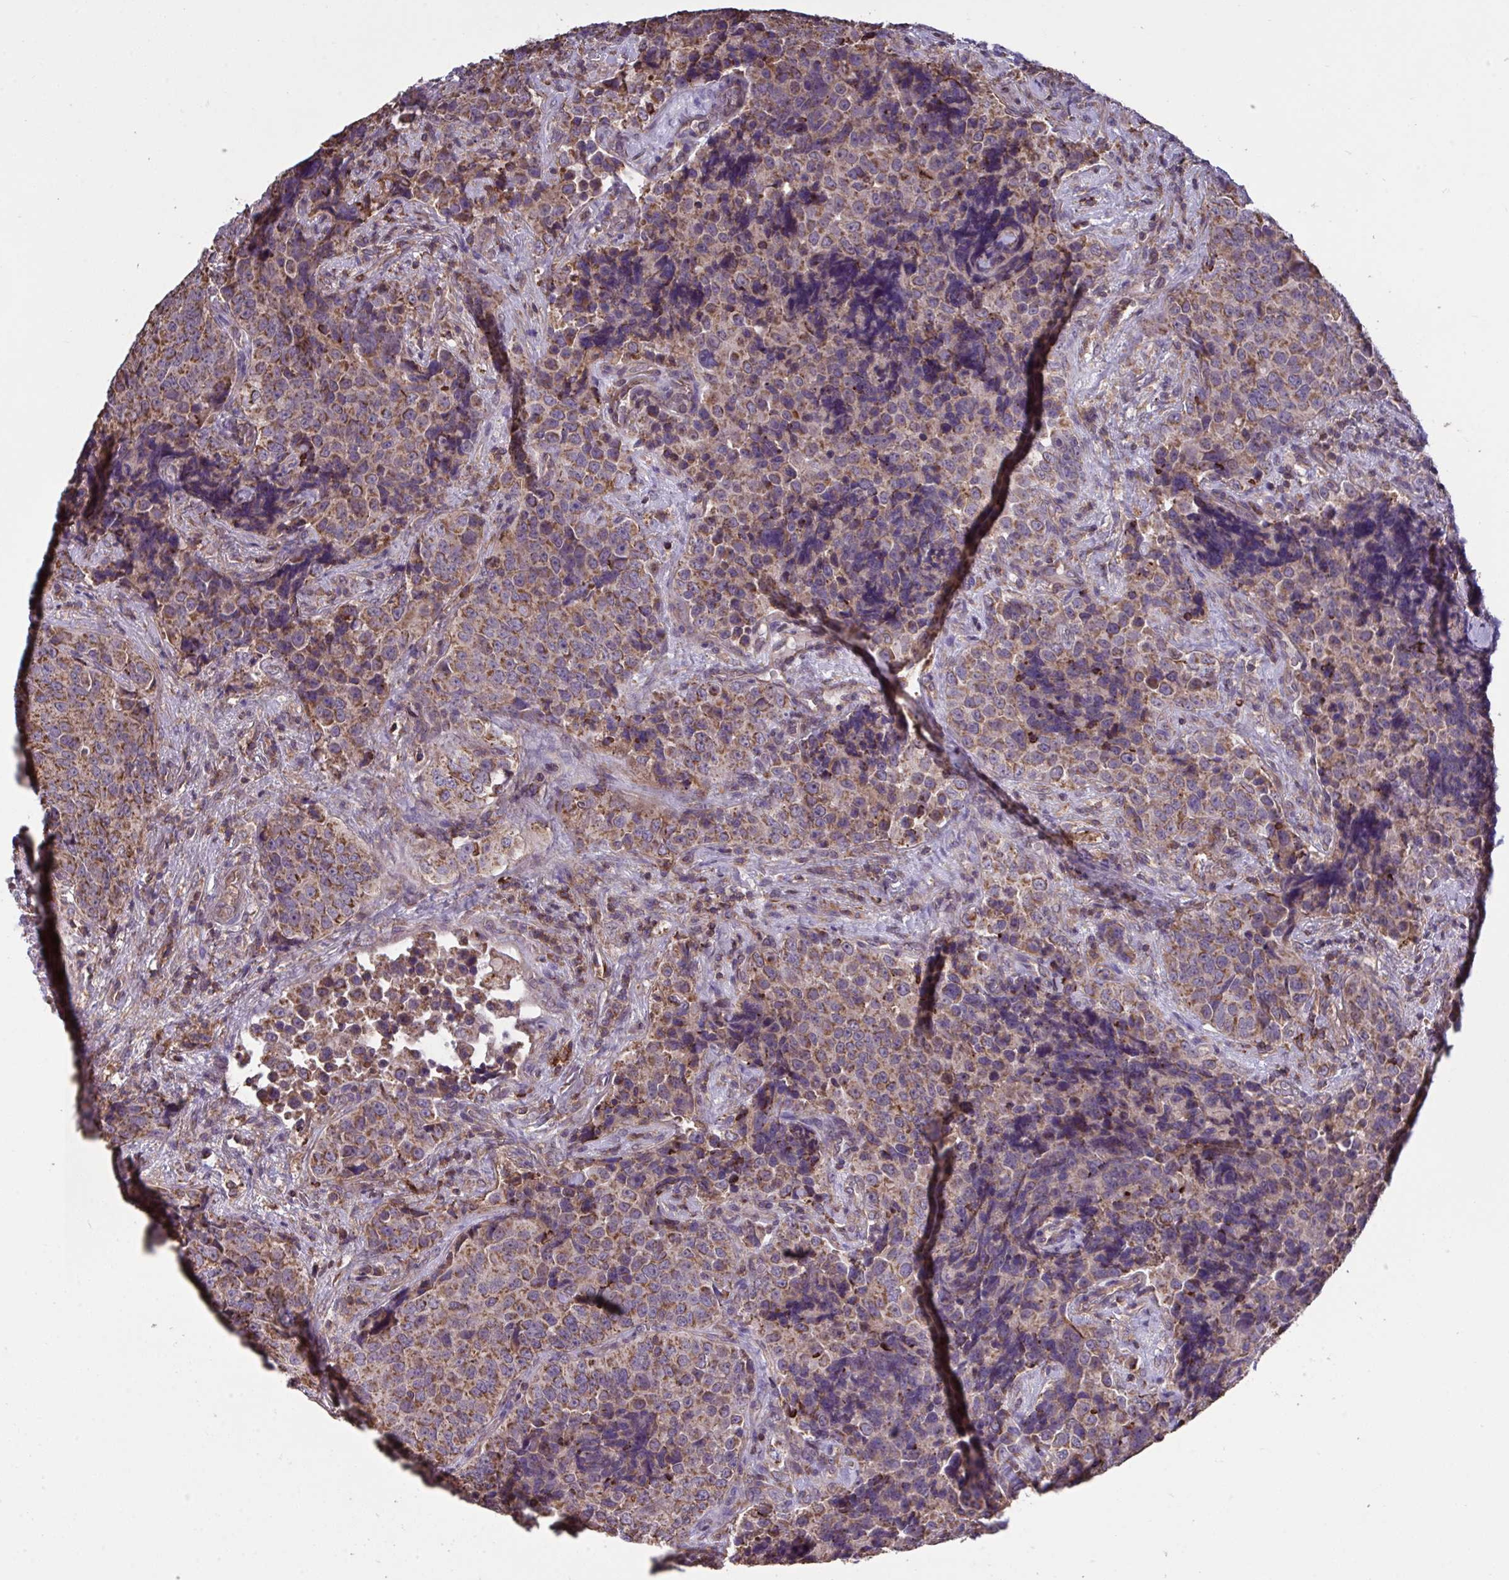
{"staining": {"intensity": "moderate", "quantity": ">75%", "location": "cytoplasmic/membranous"}, "tissue": "urothelial cancer", "cell_type": "Tumor cells", "image_type": "cancer", "snomed": [{"axis": "morphology", "description": "Urothelial carcinoma, NOS"}, {"axis": "topography", "description": "Urinary bladder"}], "caption": "Transitional cell carcinoma stained for a protein displays moderate cytoplasmic/membranous positivity in tumor cells.", "gene": "PPM1H", "patient": {"sex": "male", "age": 52}}